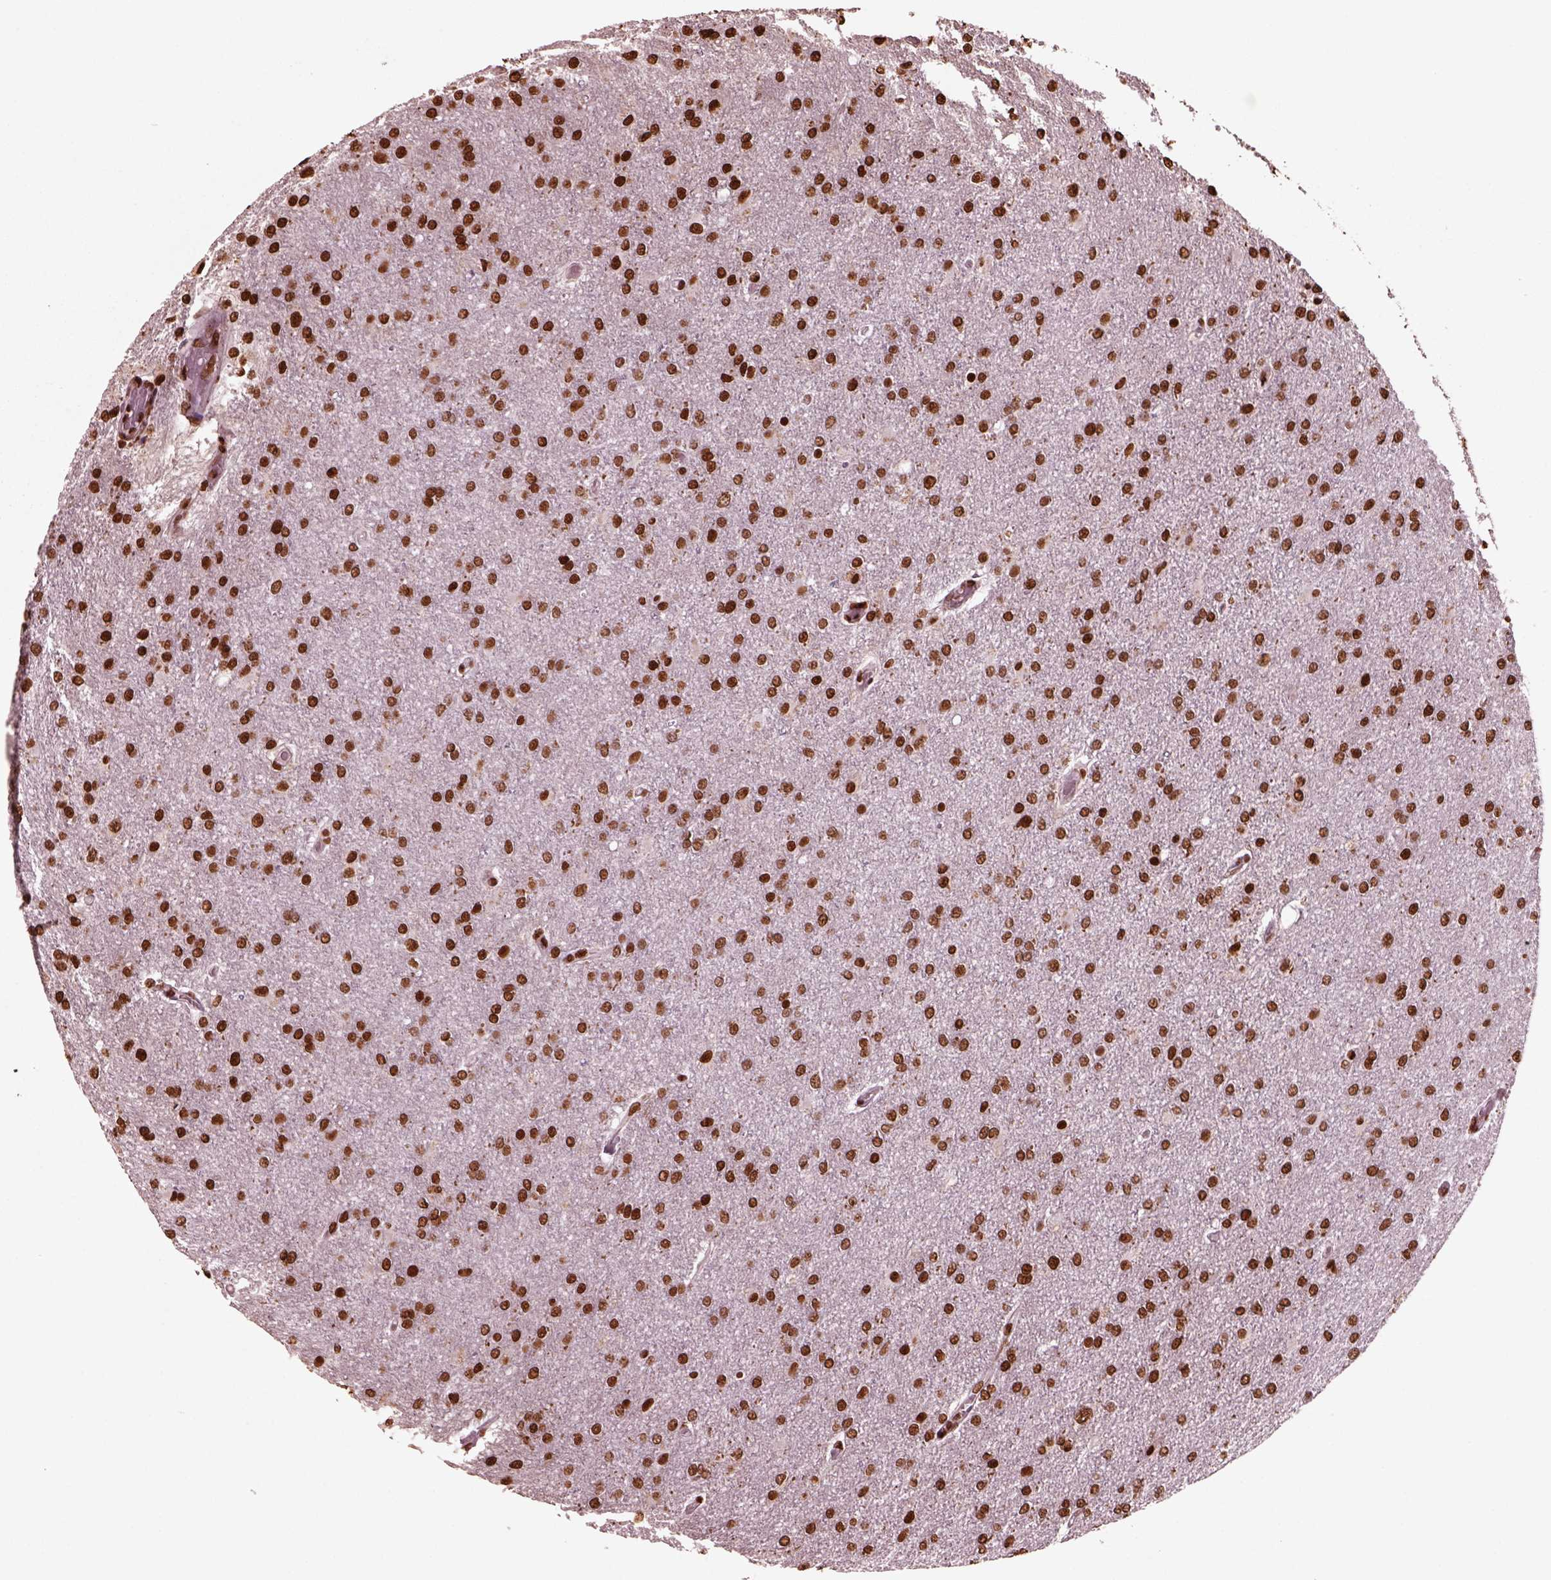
{"staining": {"intensity": "strong", "quantity": ">75%", "location": "nuclear"}, "tissue": "glioma", "cell_type": "Tumor cells", "image_type": "cancer", "snomed": [{"axis": "morphology", "description": "Glioma, malignant, High grade"}, {"axis": "topography", "description": "Cerebral cortex"}], "caption": "Immunohistochemistry (IHC) image of human glioma stained for a protein (brown), which demonstrates high levels of strong nuclear staining in approximately >75% of tumor cells.", "gene": "NSD1", "patient": {"sex": "male", "age": 70}}